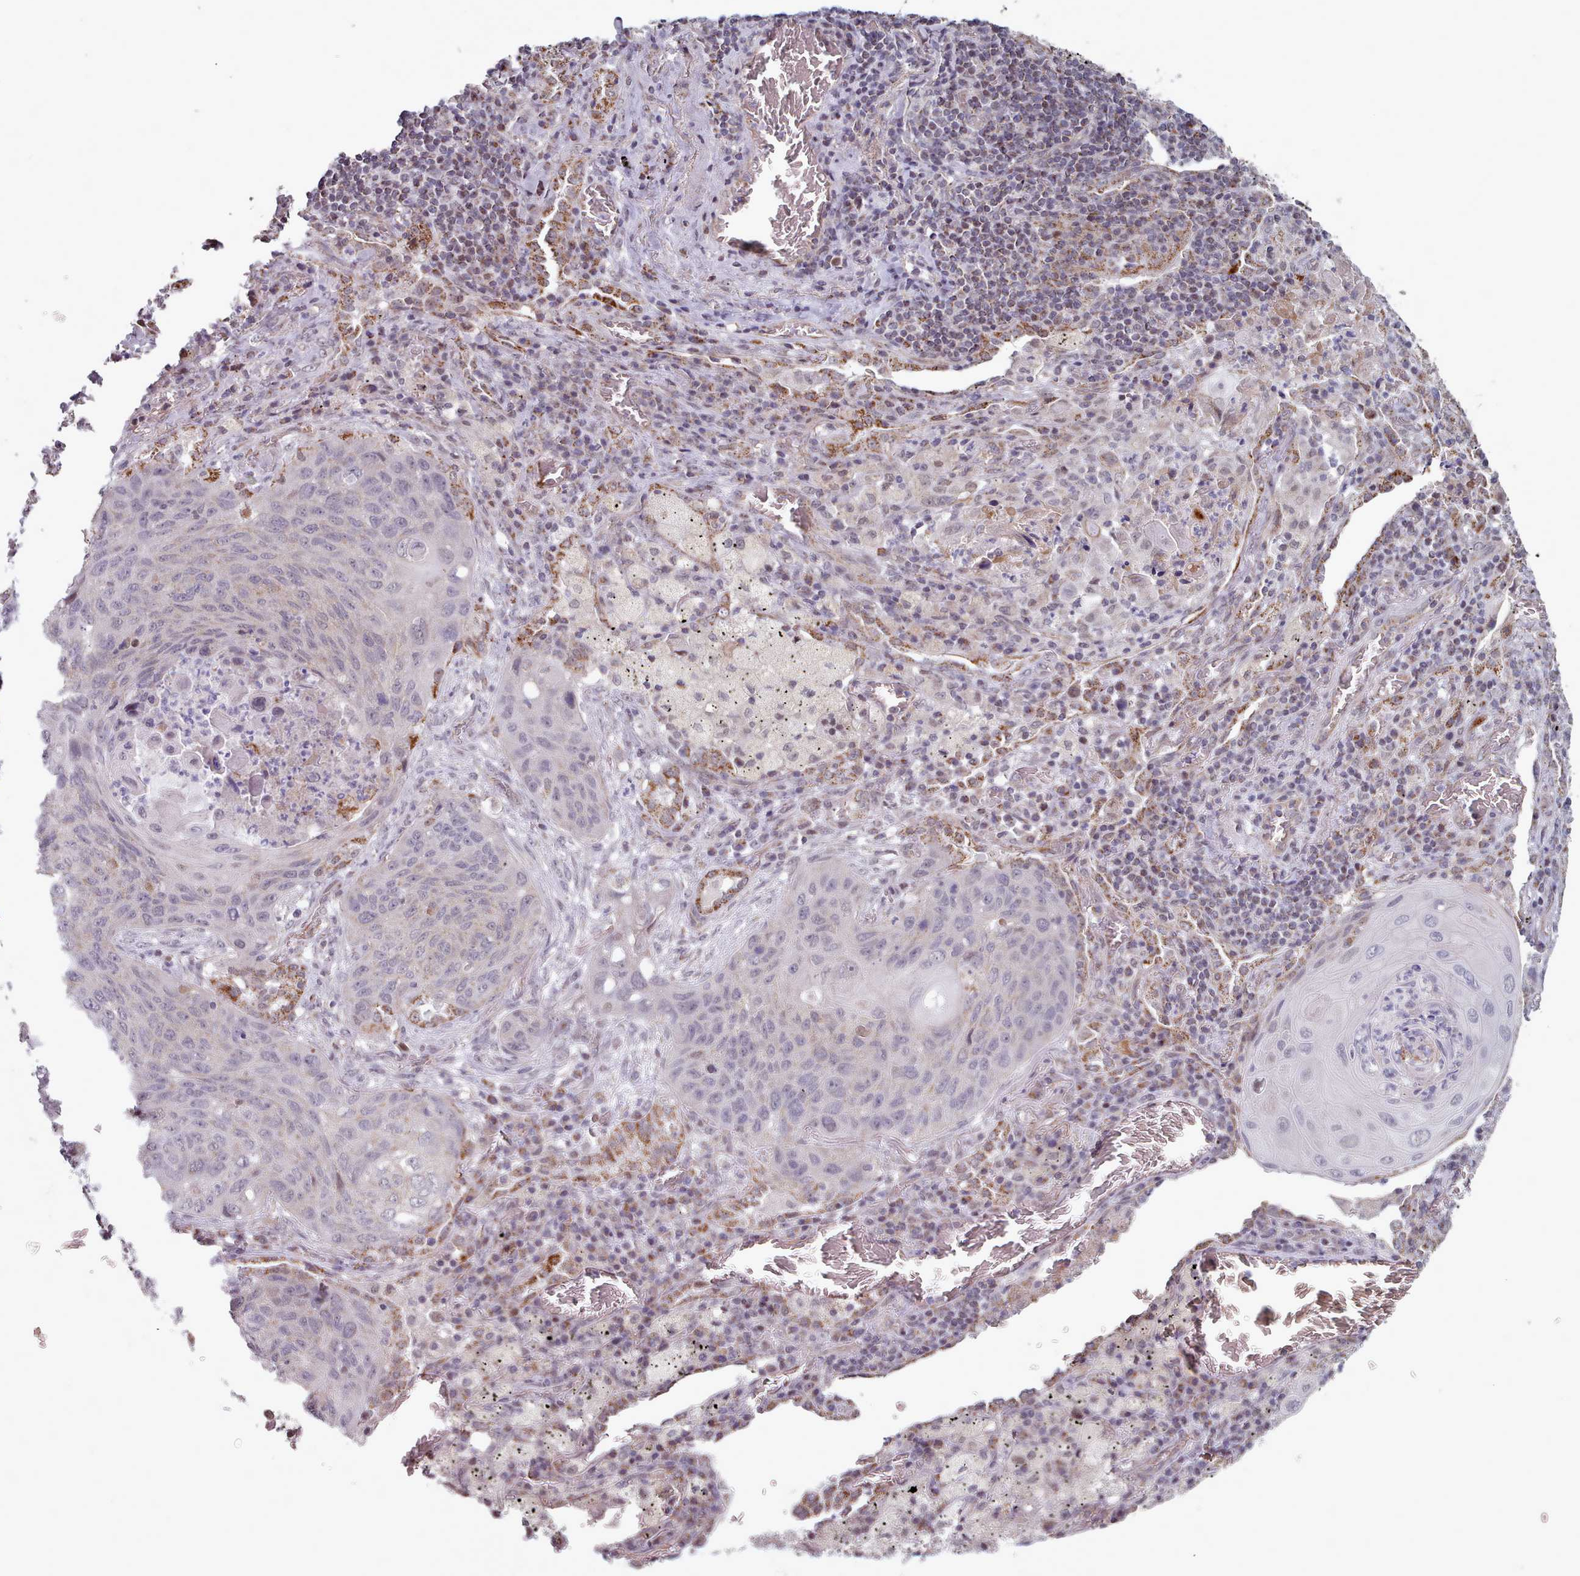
{"staining": {"intensity": "weak", "quantity": "25%-75%", "location": "cytoplasmic/membranous"}, "tissue": "lung cancer", "cell_type": "Tumor cells", "image_type": "cancer", "snomed": [{"axis": "morphology", "description": "Squamous cell carcinoma, NOS"}, {"axis": "topography", "description": "Lung"}], "caption": "Protein expression by immunohistochemistry (IHC) shows weak cytoplasmic/membranous staining in approximately 25%-75% of tumor cells in lung cancer (squamous cell carcinoma). Immunohistochemistry (ihc) stains the protein in brown and the nuclei are stained blue.", "gene": "TRARG1", "patient": {"sex": "female", "age": 63}}